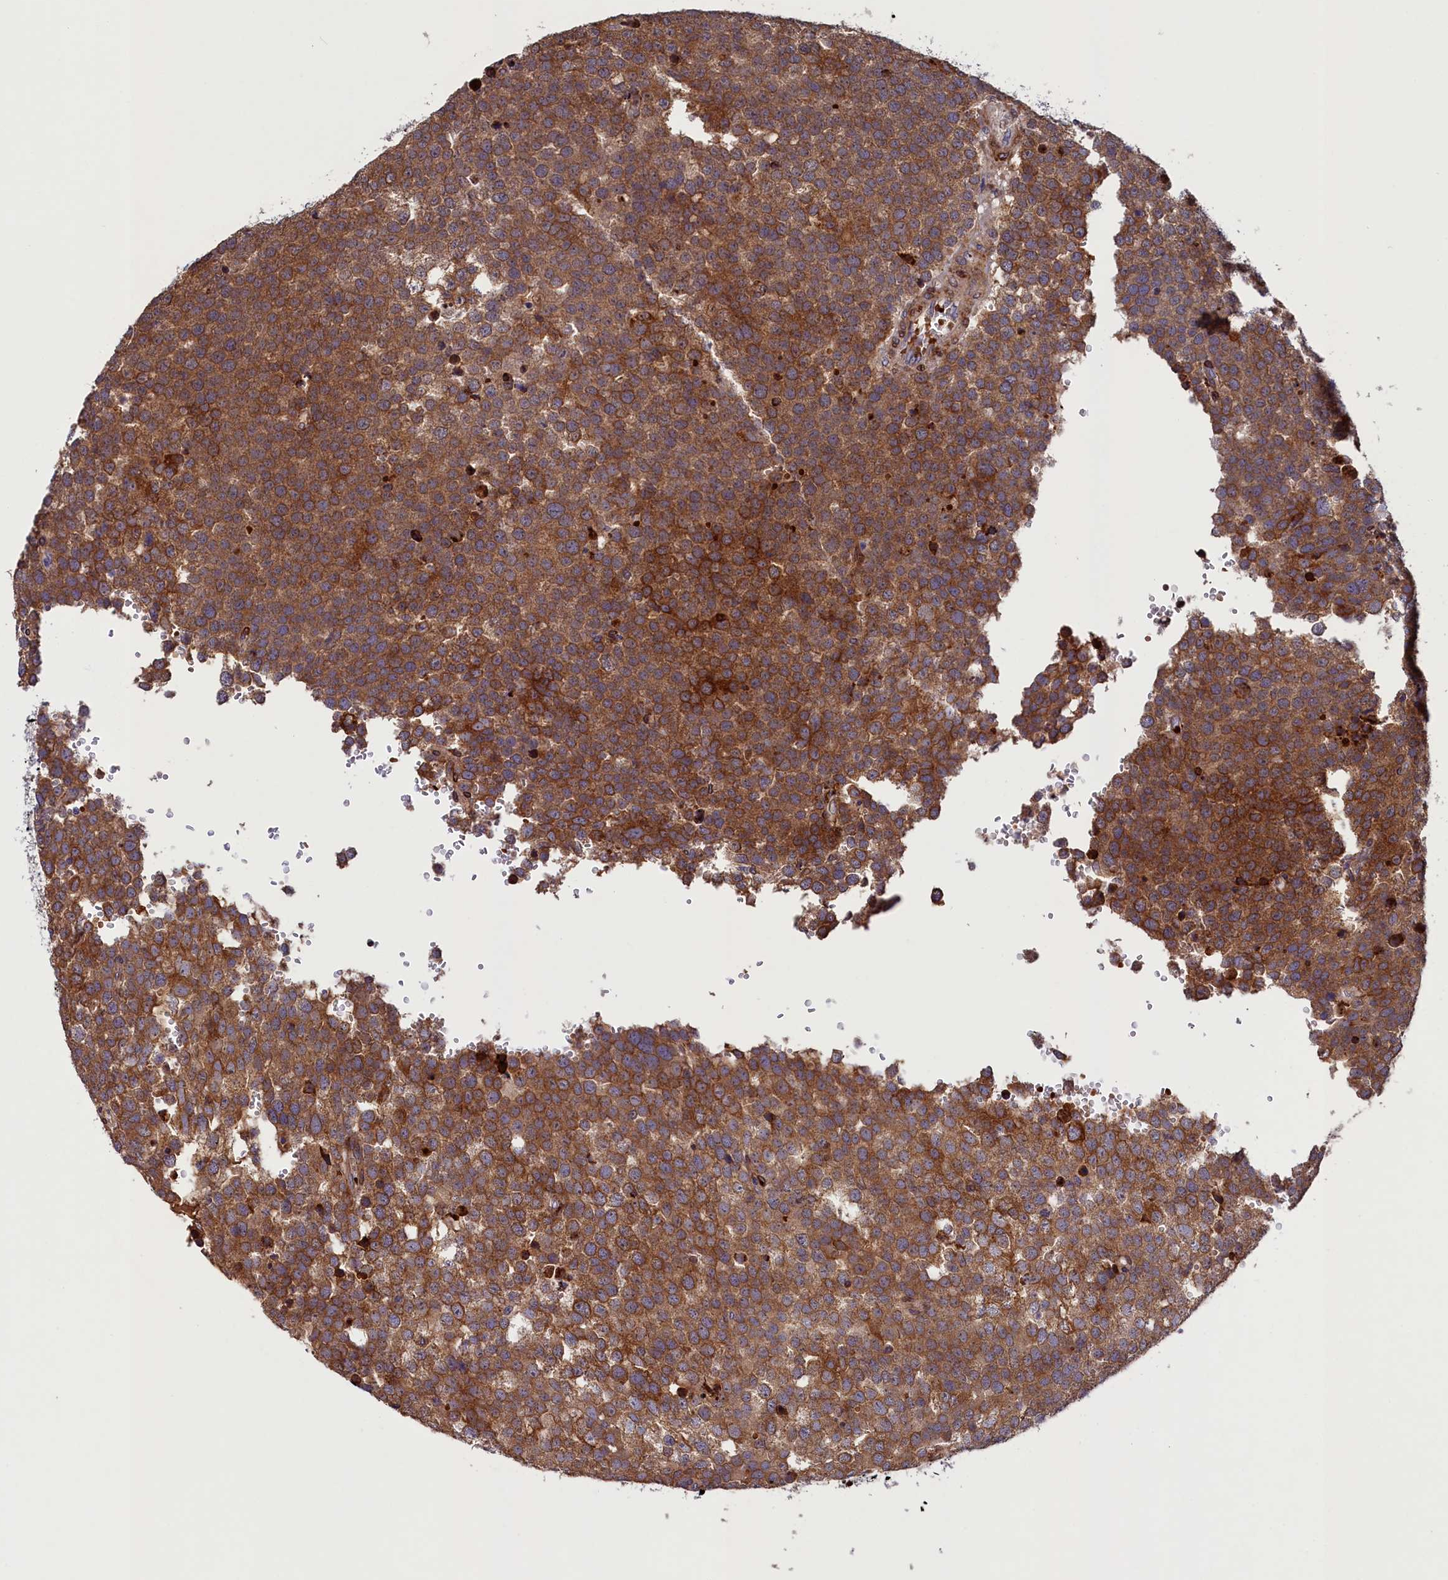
{"staining": {"intensity": "strong", "quantity": ">75%", "location": "cytoplasmic/membranous"}, "tissue": "testis cancer", "cell_type": "Tumor cells", "image_type": "cancer", "snomed": [{"axis": "morphology", "description": "Seminoma, NOS"}, {"axis": "topography", "description": "Testis"}], "caption": "A brown stain highlights strong cytoplasmic/membranous positivity of a protein in human testis cancer (seminoma) tumor cells.", "gene": "ARRDC4", "patient": {"sex": "male", "age": 71}}